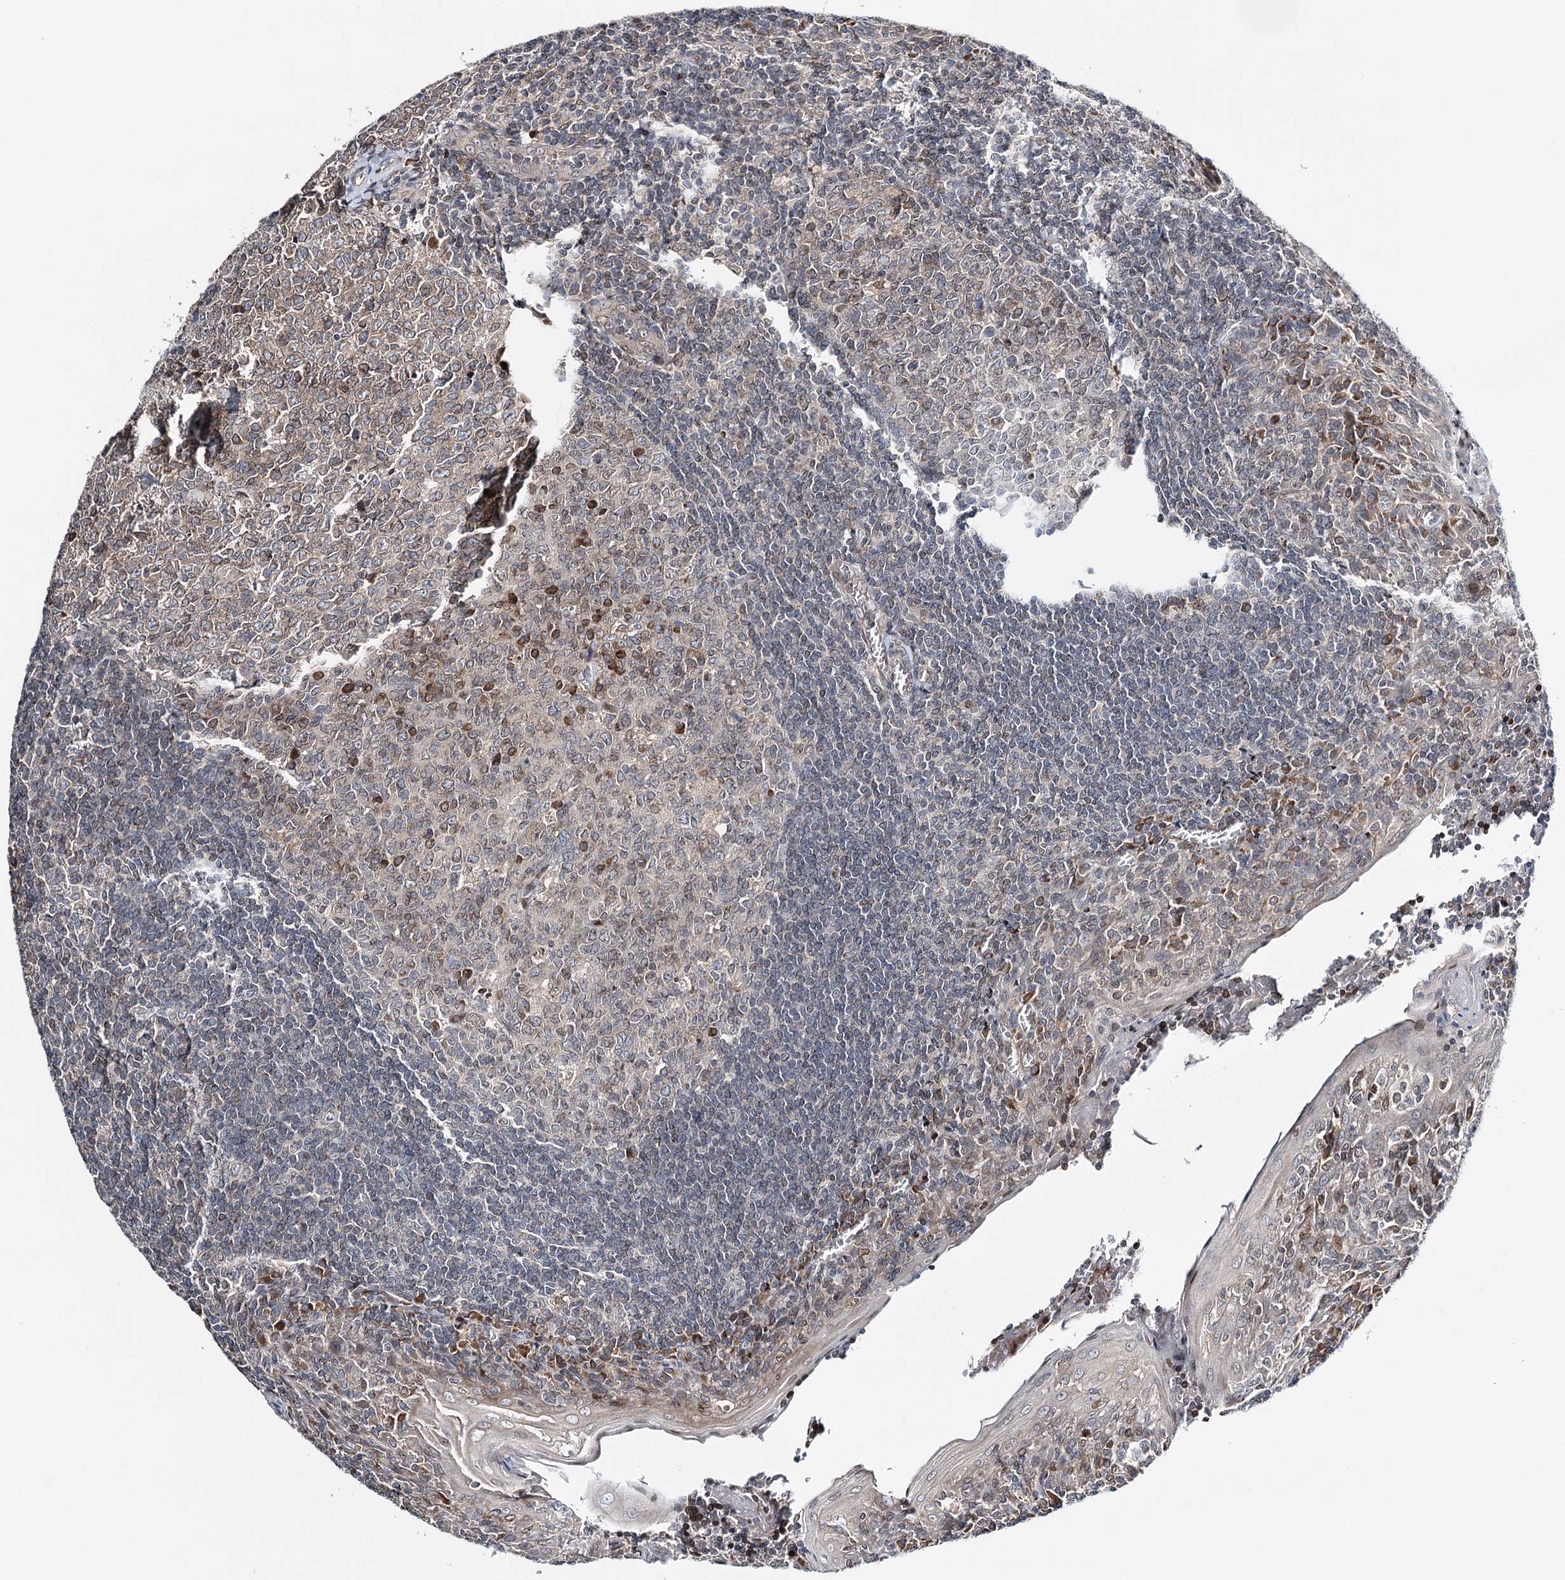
{"staining": {"intensity": "moderate", "quantity": "<25%", "location": "cytoplasmic/membranous"}, "tissue": "tonsil", "cell_type": "Germinal center cells", "image_type": "normal", "snomed": [{"axis": "morphology", "description": "Normal tissue, NOS"}, {"axis": "topography", "description": "Tonsil"}], "caption": "A high-resolution photomicrograph shows immunohistochemistry (IHC) staining of unremarkable tonsil, which exhibits moderate cytoplasmic/membranous expression in approximately <25% of germinal center cells.", "gene": "CFAP46", "patient": {"sex": "male", "age": 27}}